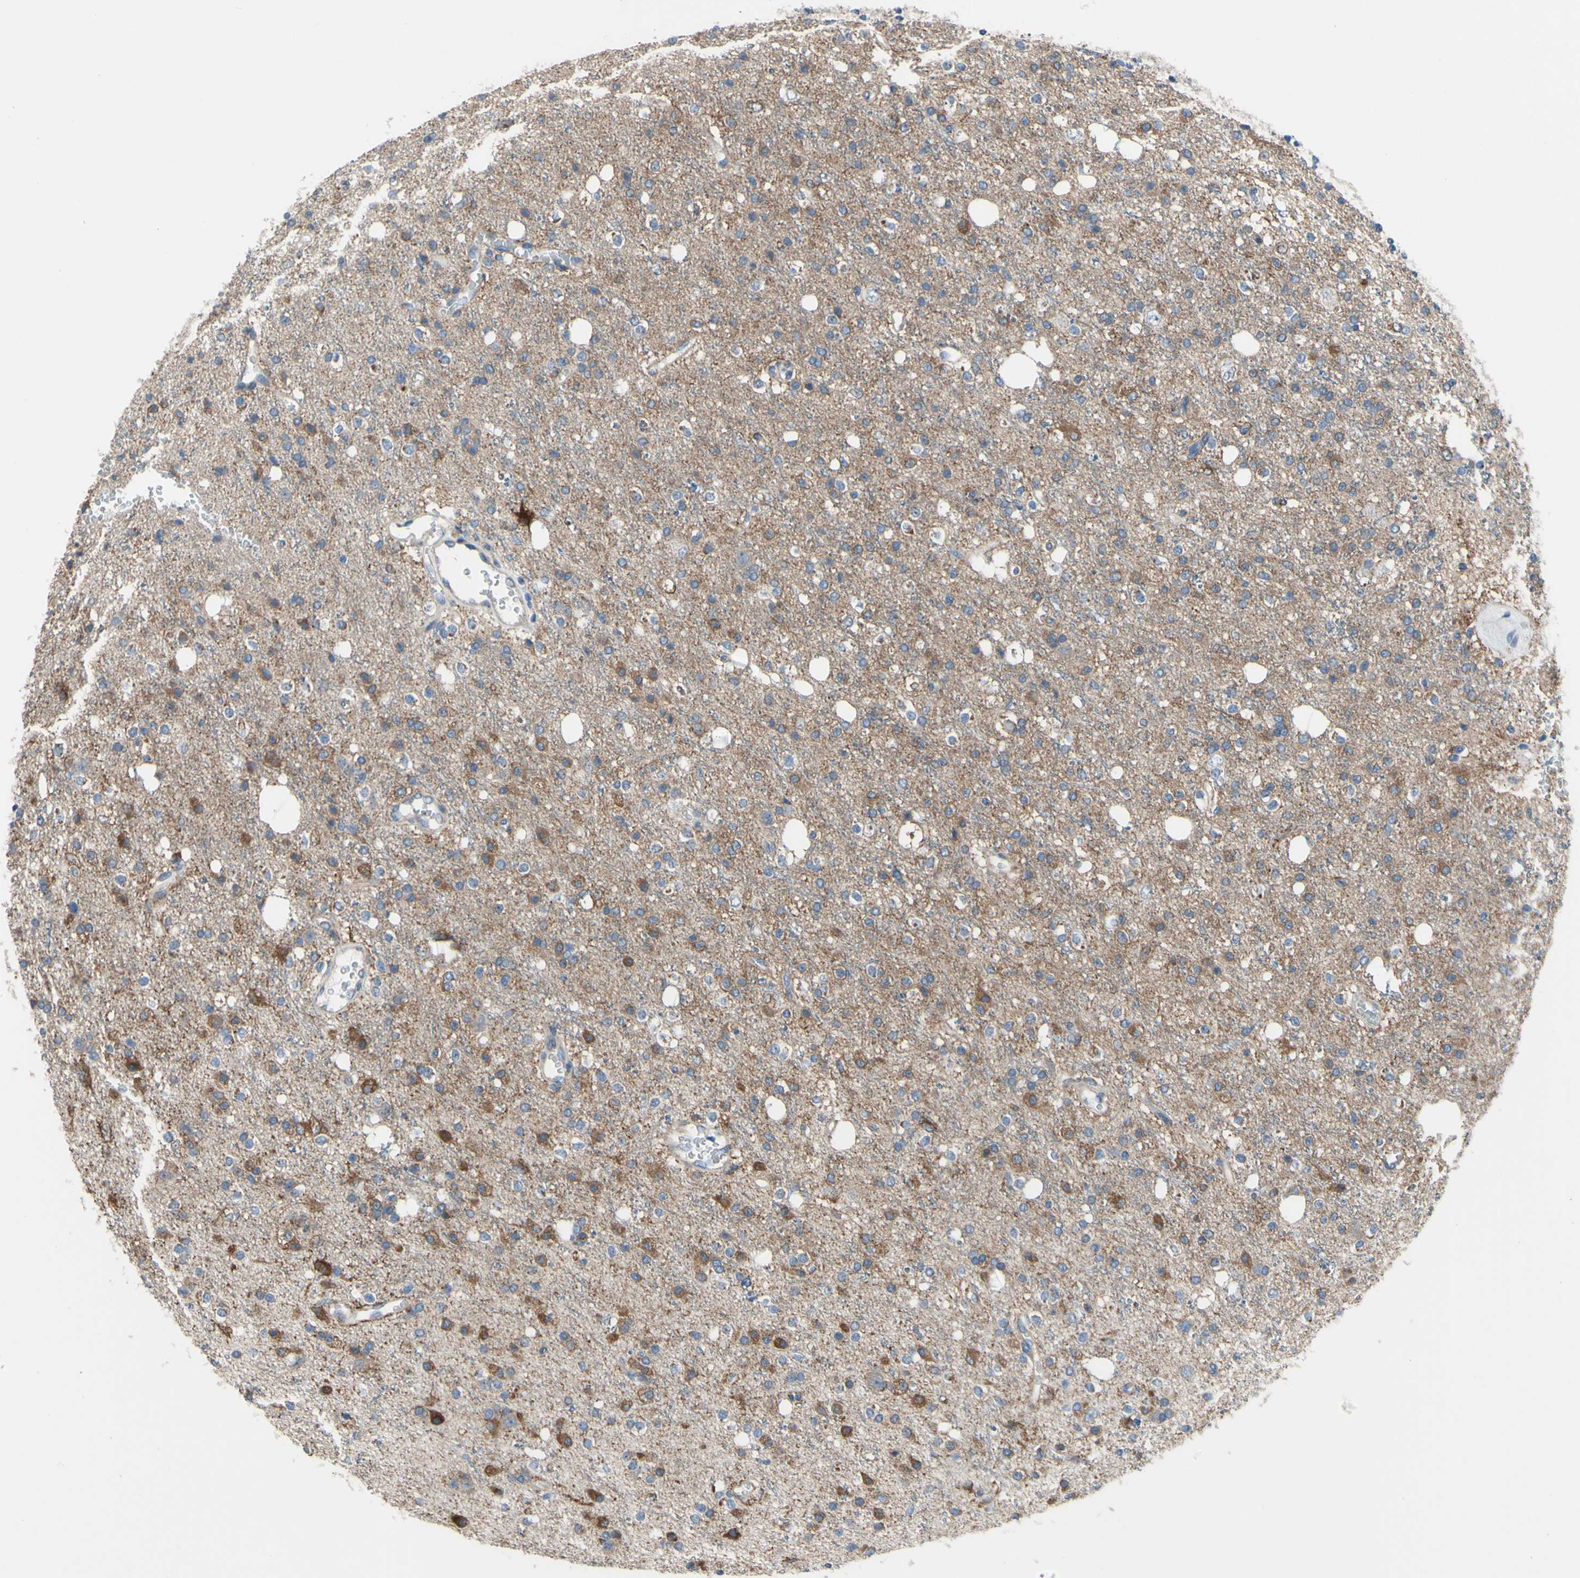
{"staining": {"intensity": "moderate", "quantity": "25%-75%", "location": "cytoplasmic/membranous"}, "tissue": "glioma", "cell_type": "Tumor cells", "image_type": "cancer", "snomed": [{"axis": "morphology", "description": "Glioma, malignant, High grade"}, {"axis": "topography", "description": "Brain"}], "caption": "Immunohistochemistry (IHC) (DAB) staining of glioma shows moderate cytoplasmic/membranous protein staining in about 25%-75% of tumor cells. (DAB IHC, brown staining for protein, blue staining for nuclei).", "gene": "GRAMD2B", "patient": {"sex": "male", "age": 47}}